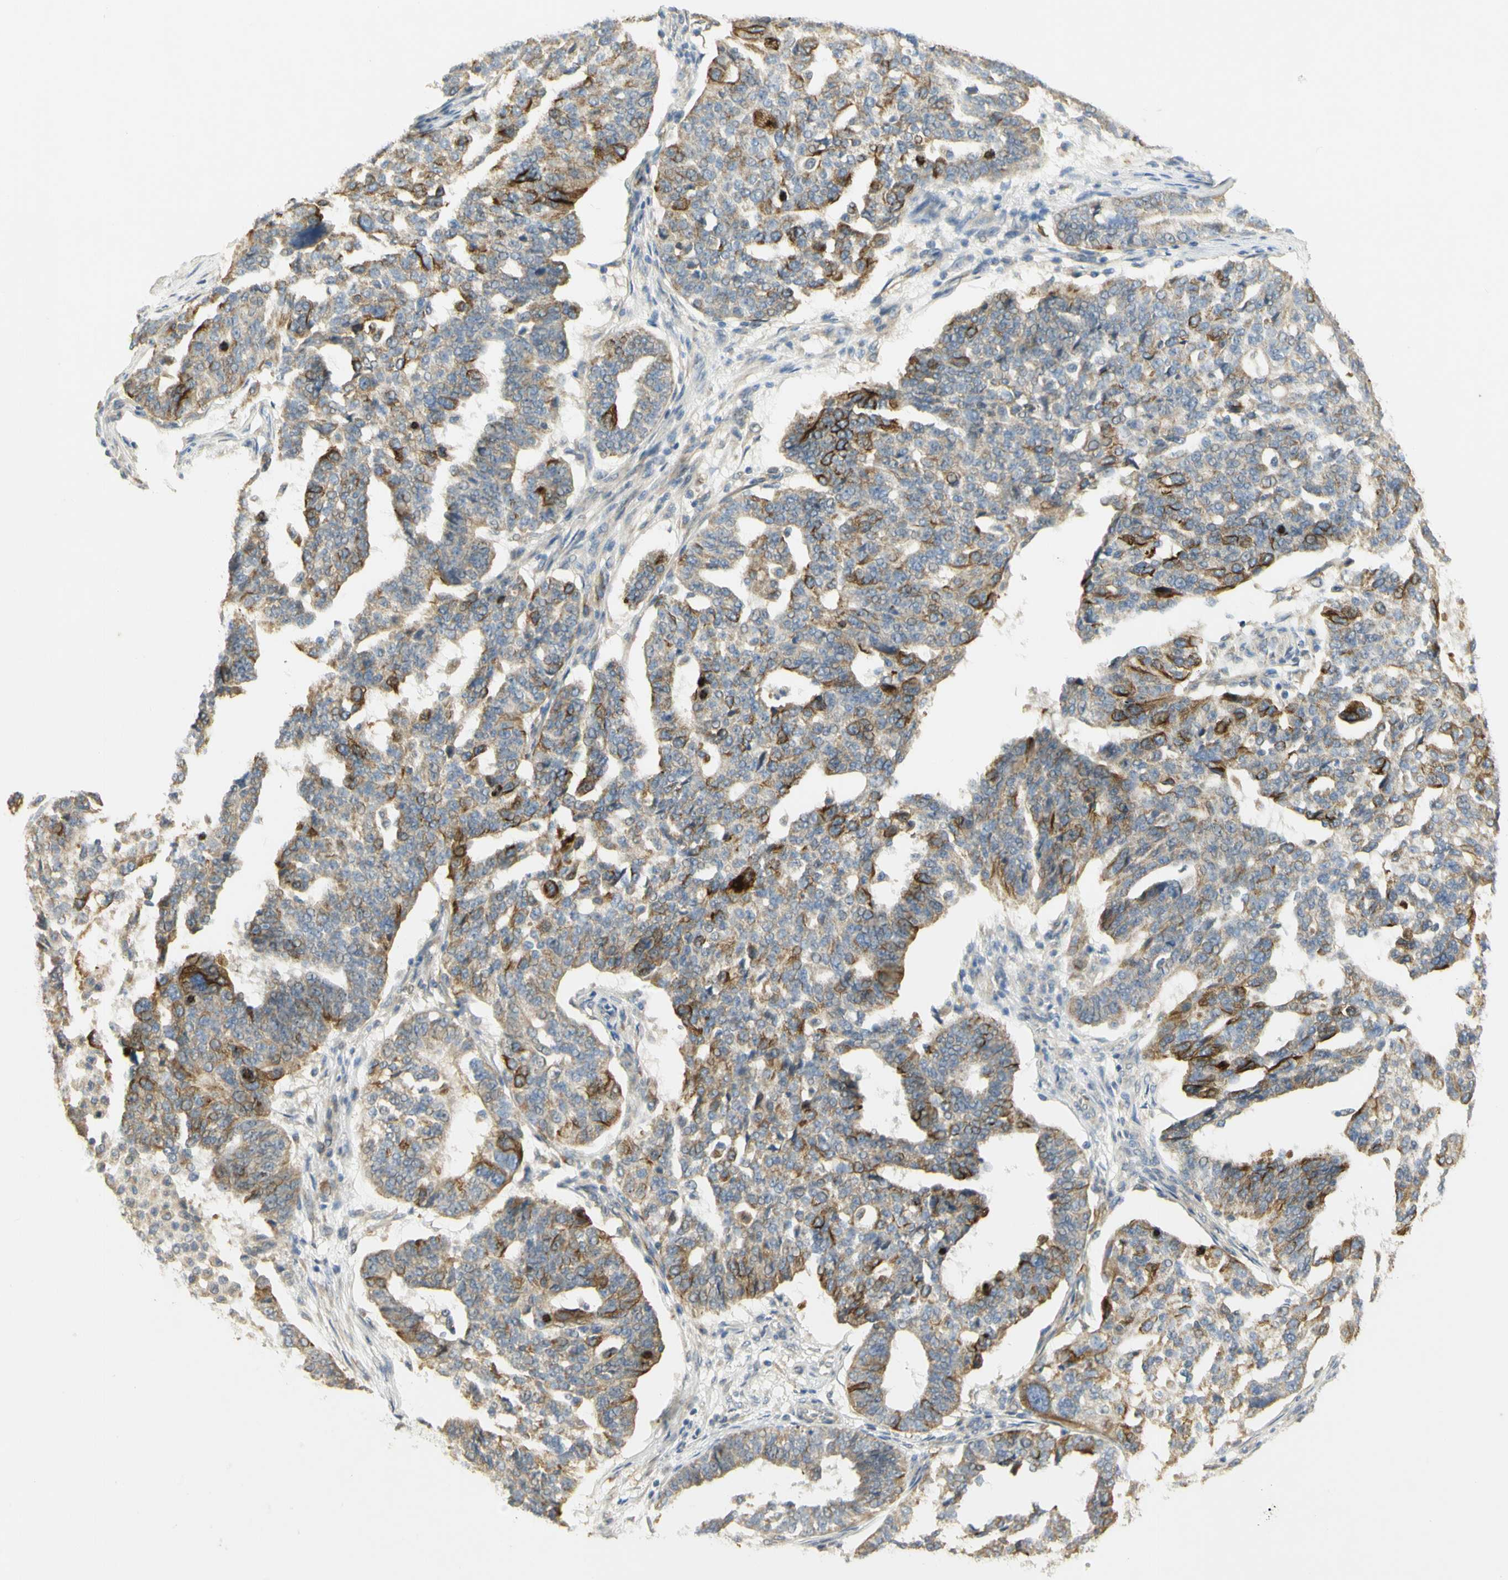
{"staining": {"intensity": "strong", "quantity": "25%-75%", "location": "cytoplasmic/membranous"}, "tissue": "ovarian cancer", "cell_type": "Tumor cells", "image_type": "cancer", "snomed": [{"axis": "morphology", "description": "Cystadenocarcinoma, serous, NOS"}, {"axis": "topography", "description": "Ovary"}], "caption": "Immunohistochemistry image of human ovarian cancer (serous cystadenocarcinoma) stained for a protein (brown), which demonstrates high levels of strong cytoplasmic/membranous expression in about 25%-75% of tumor cells.", "gene": "KIF11", "patient": {"sex": "female", "age": 59}}